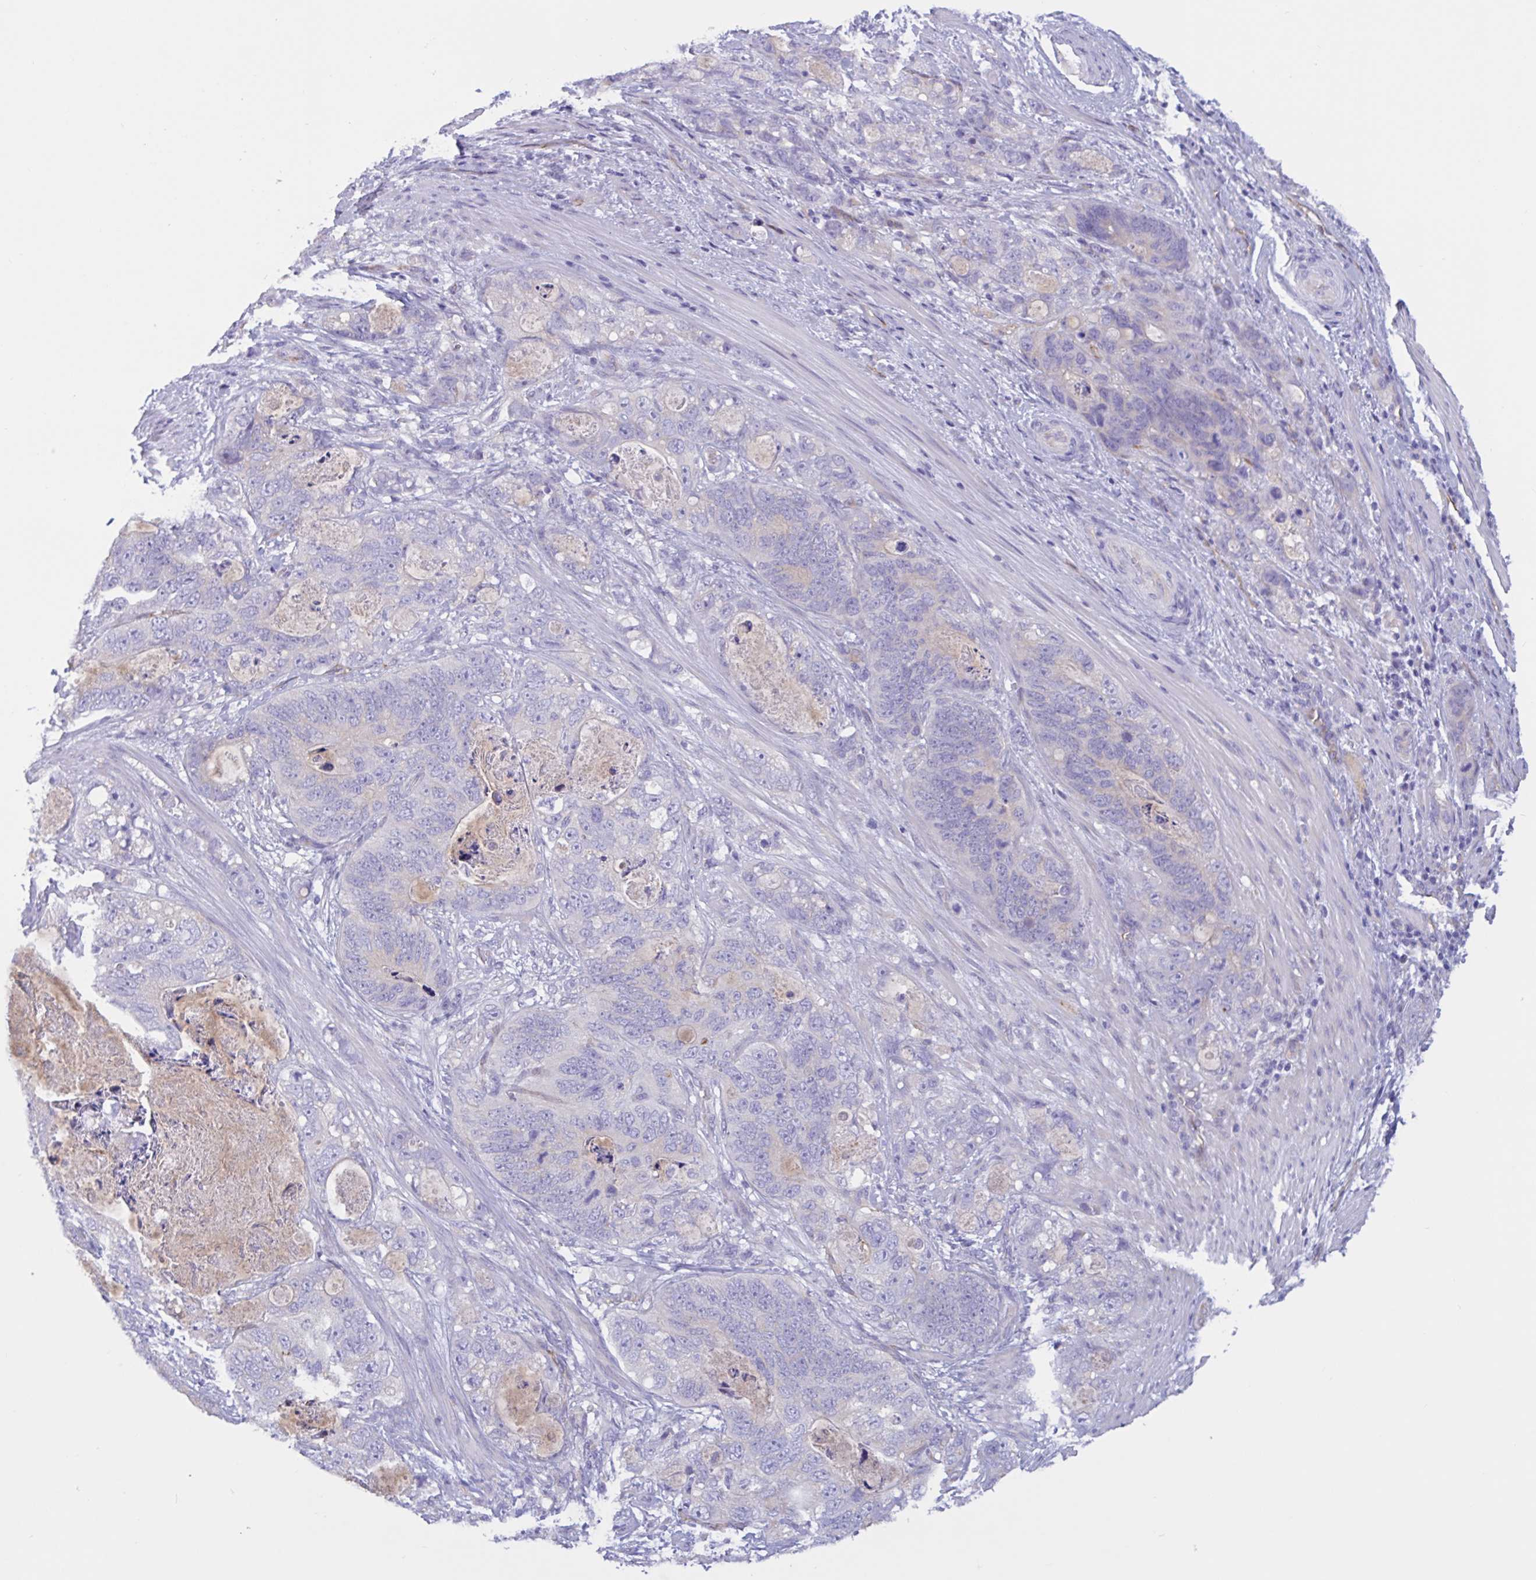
{"staining": {"intensity": "negative", "quantity": "none", "location": "none"}, "tissue": "stomach cancer", "cell_type": "Tumor cells", "image_type": "cancer", "snomed": [{"axis": "morphology", "description": "Normal tissue, NOS"}, {"axis": "morphology", "description": "Adenocarcinoma, NOS"}, {"axis": "topography", "description": "Stomach"}], "caption": "Stomach cancer stained for a protein using IHC displays no expression tumor cells.", "gene": "RPL22L1", "patient": {"sex": "female", "age": 89}}